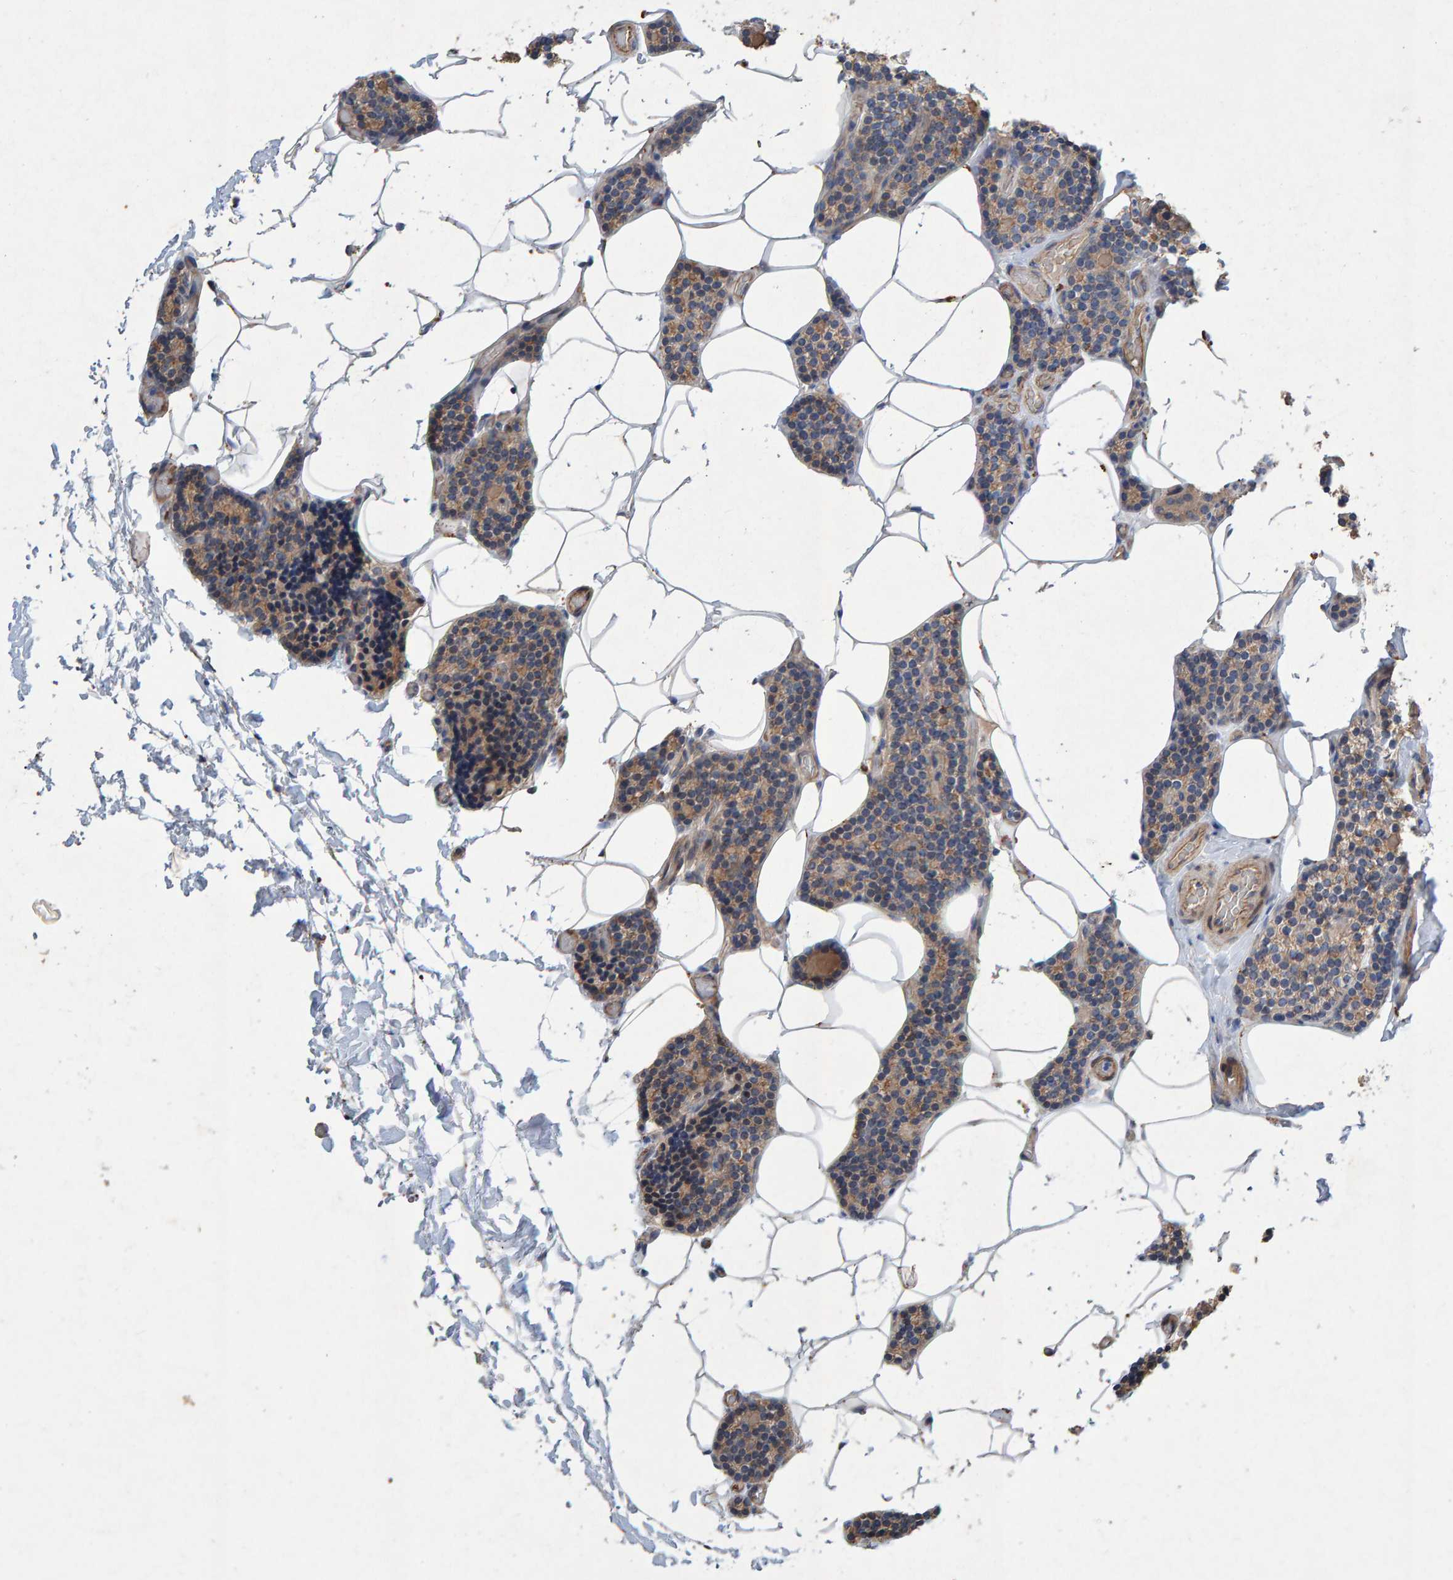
{"staining": {"intensity": "weak", "quantity": ">75%", "location": "cytoplasmic/membranous"}, "tissue": "parathyroid gland", "cell_type": "Glandular cells", "image_type": "normal", "snomed": [{"axis": "morphology", "description": "Normal tissue, NOS"}, {"axis": "topography", "description": "Parathyroid gland"}], "caption": "High-power microscopy captured an immunohistochemistry (IHC) photomicrograph of normal parathyroid gland, revealing weak cytoplasmic/membranous positivity in about >75% of glandular cells. (DAB (3,3'-diaminobenzidine) IHC with brightfield microscopy, high magnification).", "gene": "EFR3A", "patient": {"sex": "male", "age": 52}}